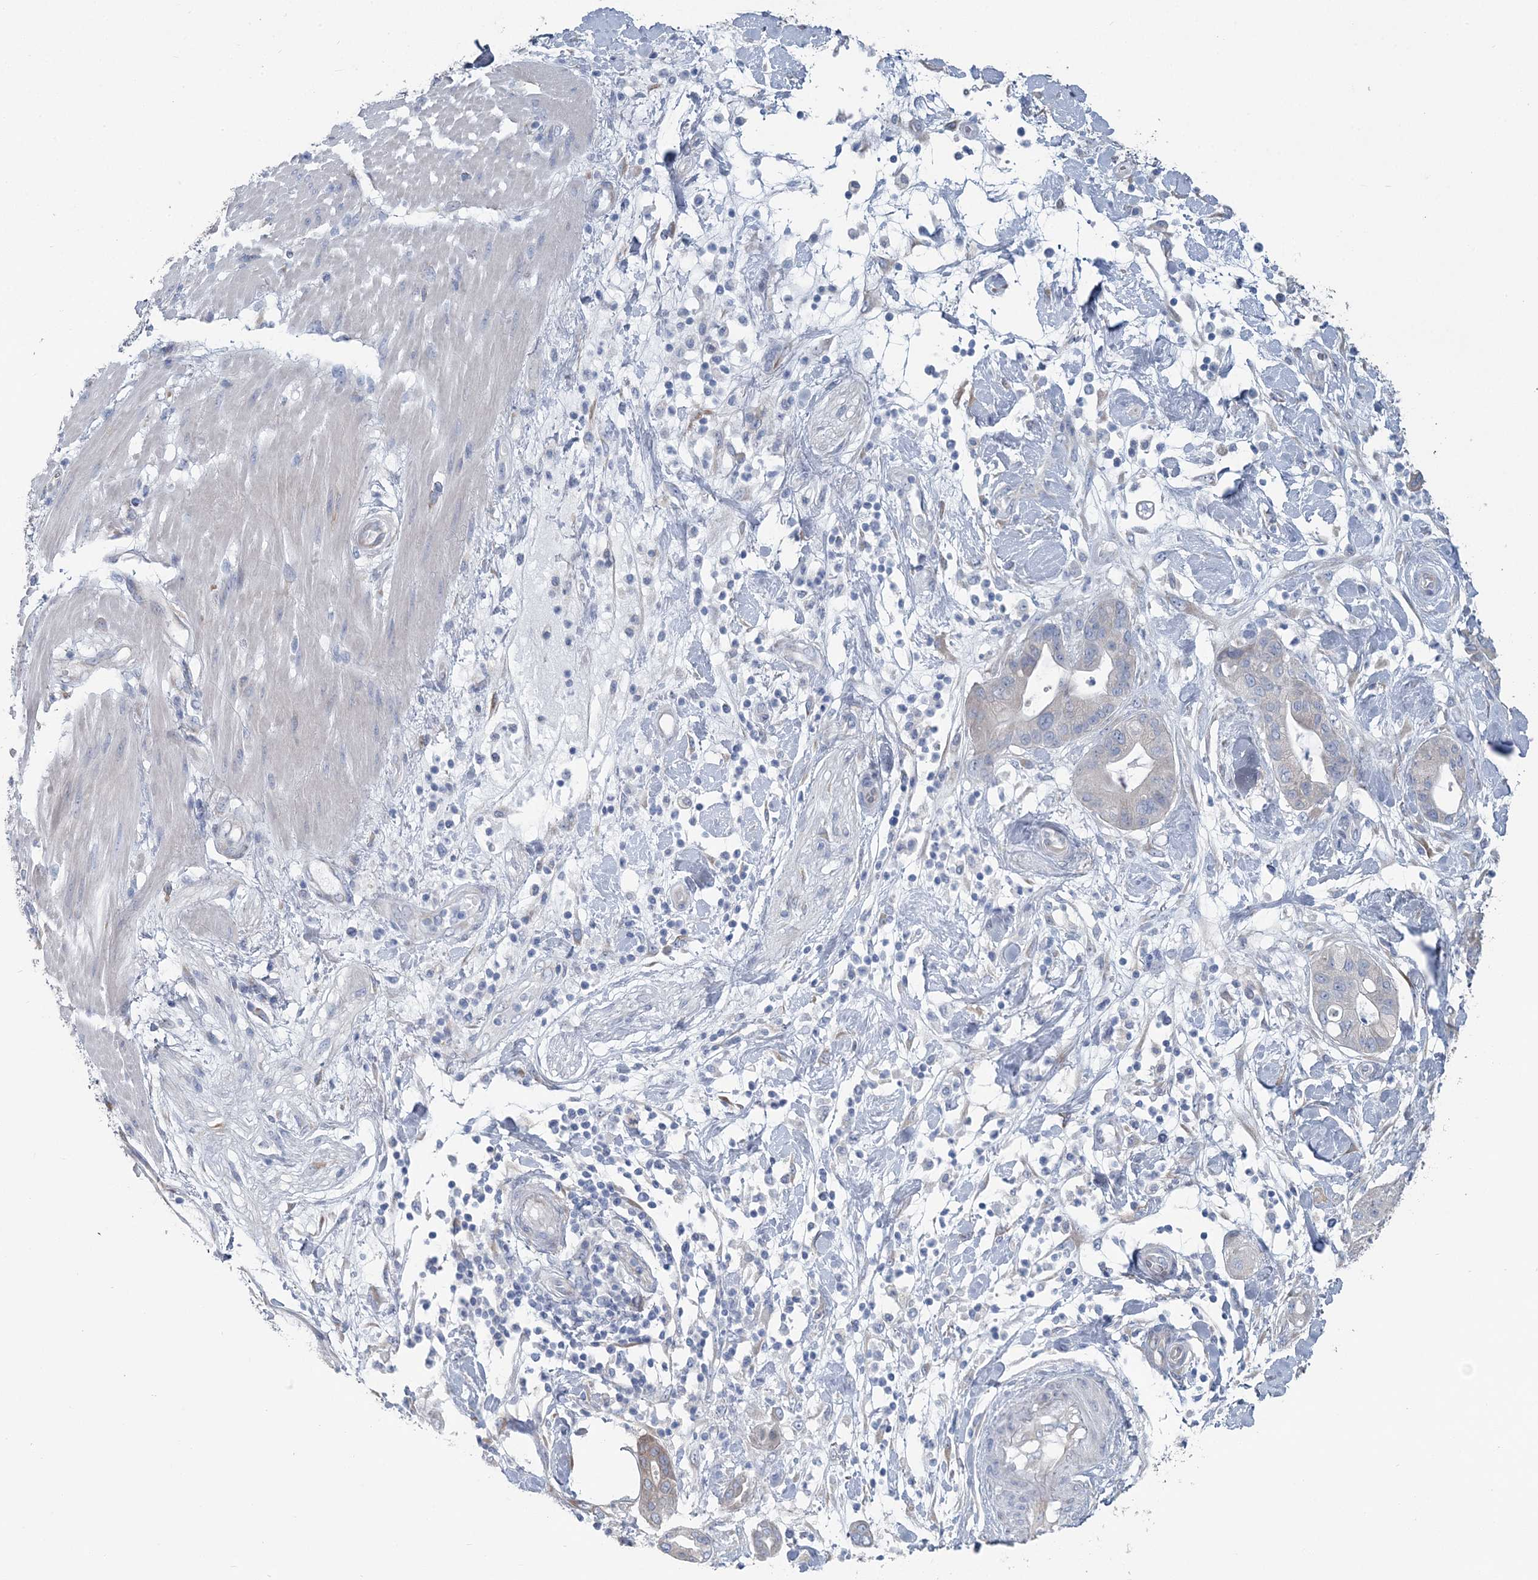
{"staining": {"intensity": "negative", "quantity": "none", "location": "none"}, "tissue": "pancreatic cancer", "cell_type": "Tumor cells", "image_type": "cancer", "snomed": [{"axis": "morphology", "description": "Adenocarcinoma, NOS"}, {"axis": "morphology", "description": "Adenocarcinoma, metastatic, NOS"}, {"axis": "topography", "description": "Lymph node"}, {"axis": "topography", "description": "Pancreas"}, {"axis": "topography", "description": "Duodenum"}], "caption": "DAB (3,3'-diaminobenzidine) immunohistochemical staining of adenocarcinoma (pancreatic) exhibits no significant positivity in tumor cells.", "gene": "CMBL", "patient": {"sex": "female", "age": 64}}